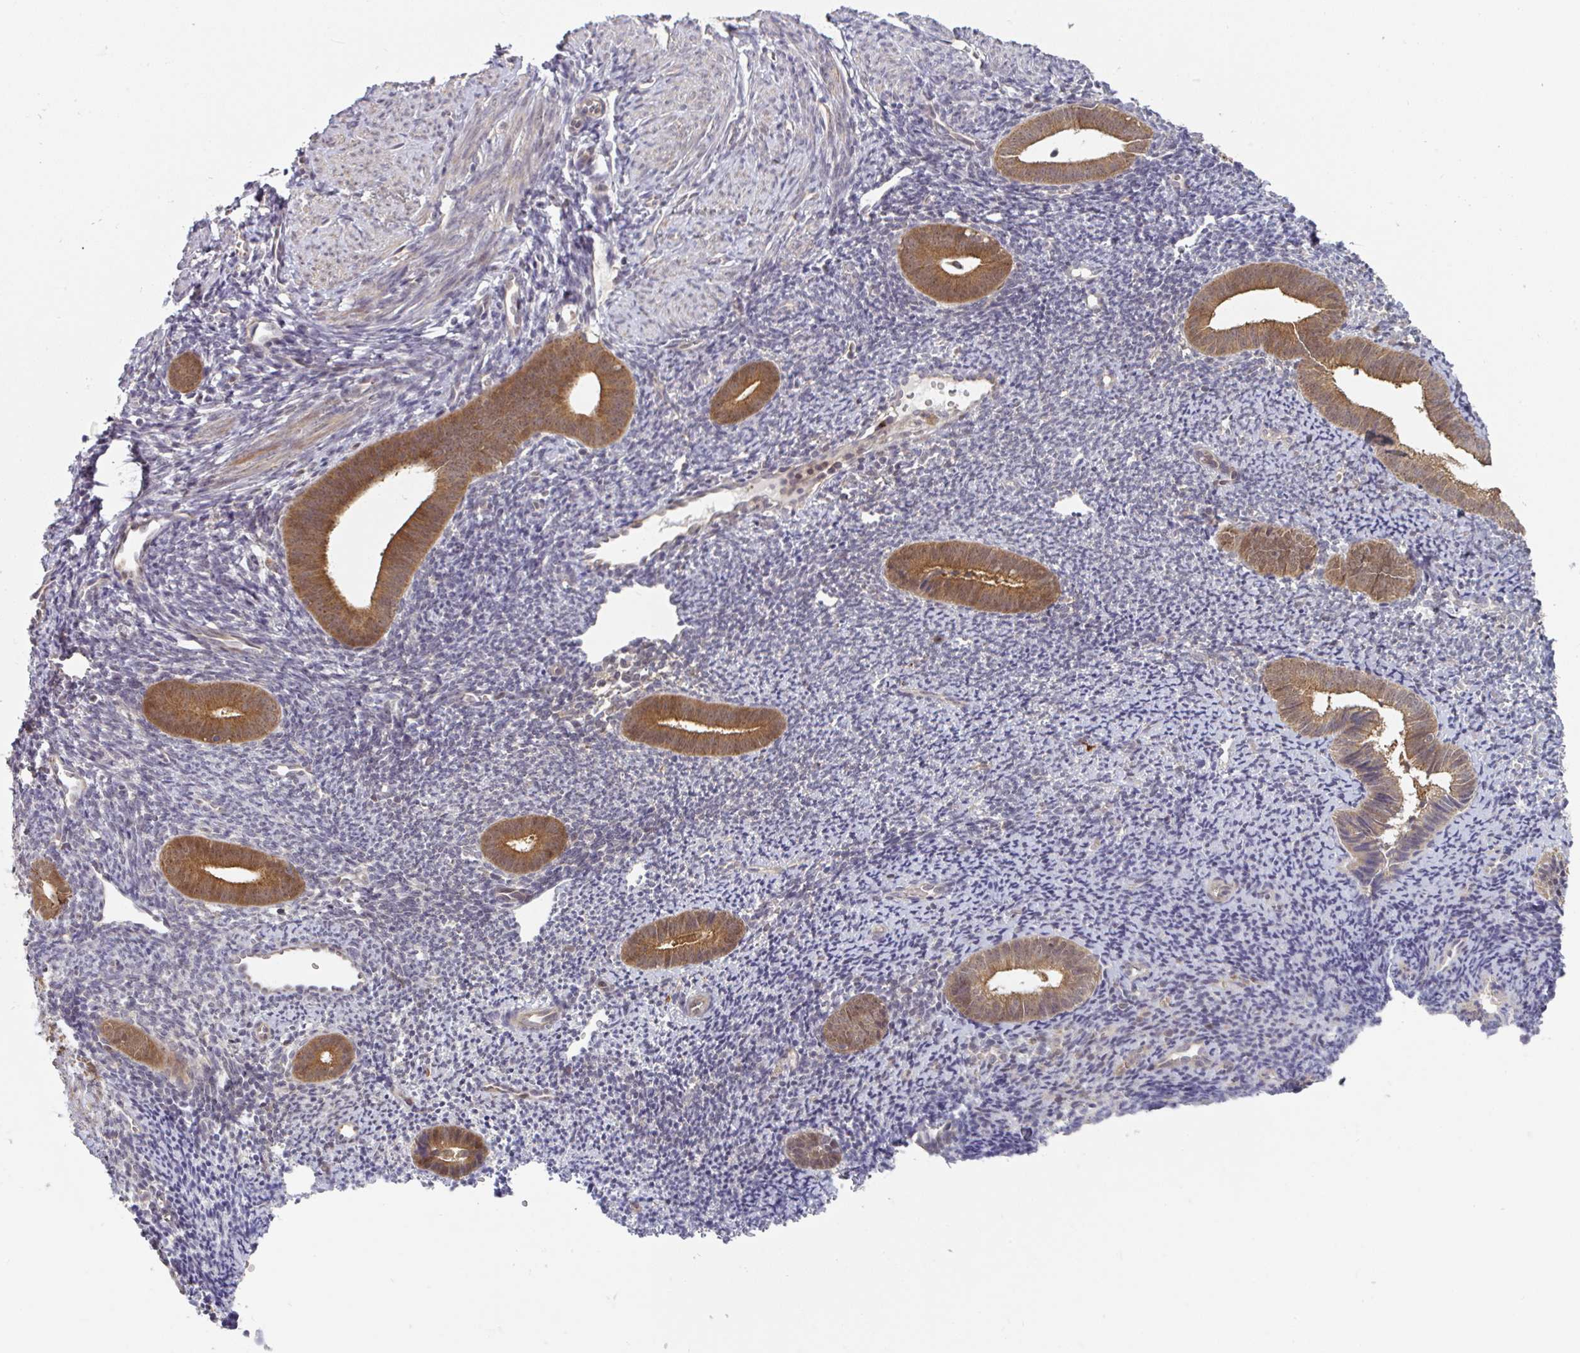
{"staining": {"intensity": "weak", "quantity": "<25%", "location": "cytoplasmic/membranous"}, "tissue": "endometrium", "cell_type": "Cells in endometrial stroma", "image_type": "normal", "snomed": [{"axis": "morphology", "description": "Normal tissue, NOS"}, {"axis": "topography", "description": "Endometrium"}], "caption": "Endometrium was stained to show a protein in brown. There is no significant positivity in cells in endometrial stroma. (DAB (3,3'-diaminobenzidine) immunohistochemistry (IHC) visualized using brightfield microscopy, high magnification).", "gene": "RANGRF", "patient": {"sex": "female", "age": 39}}